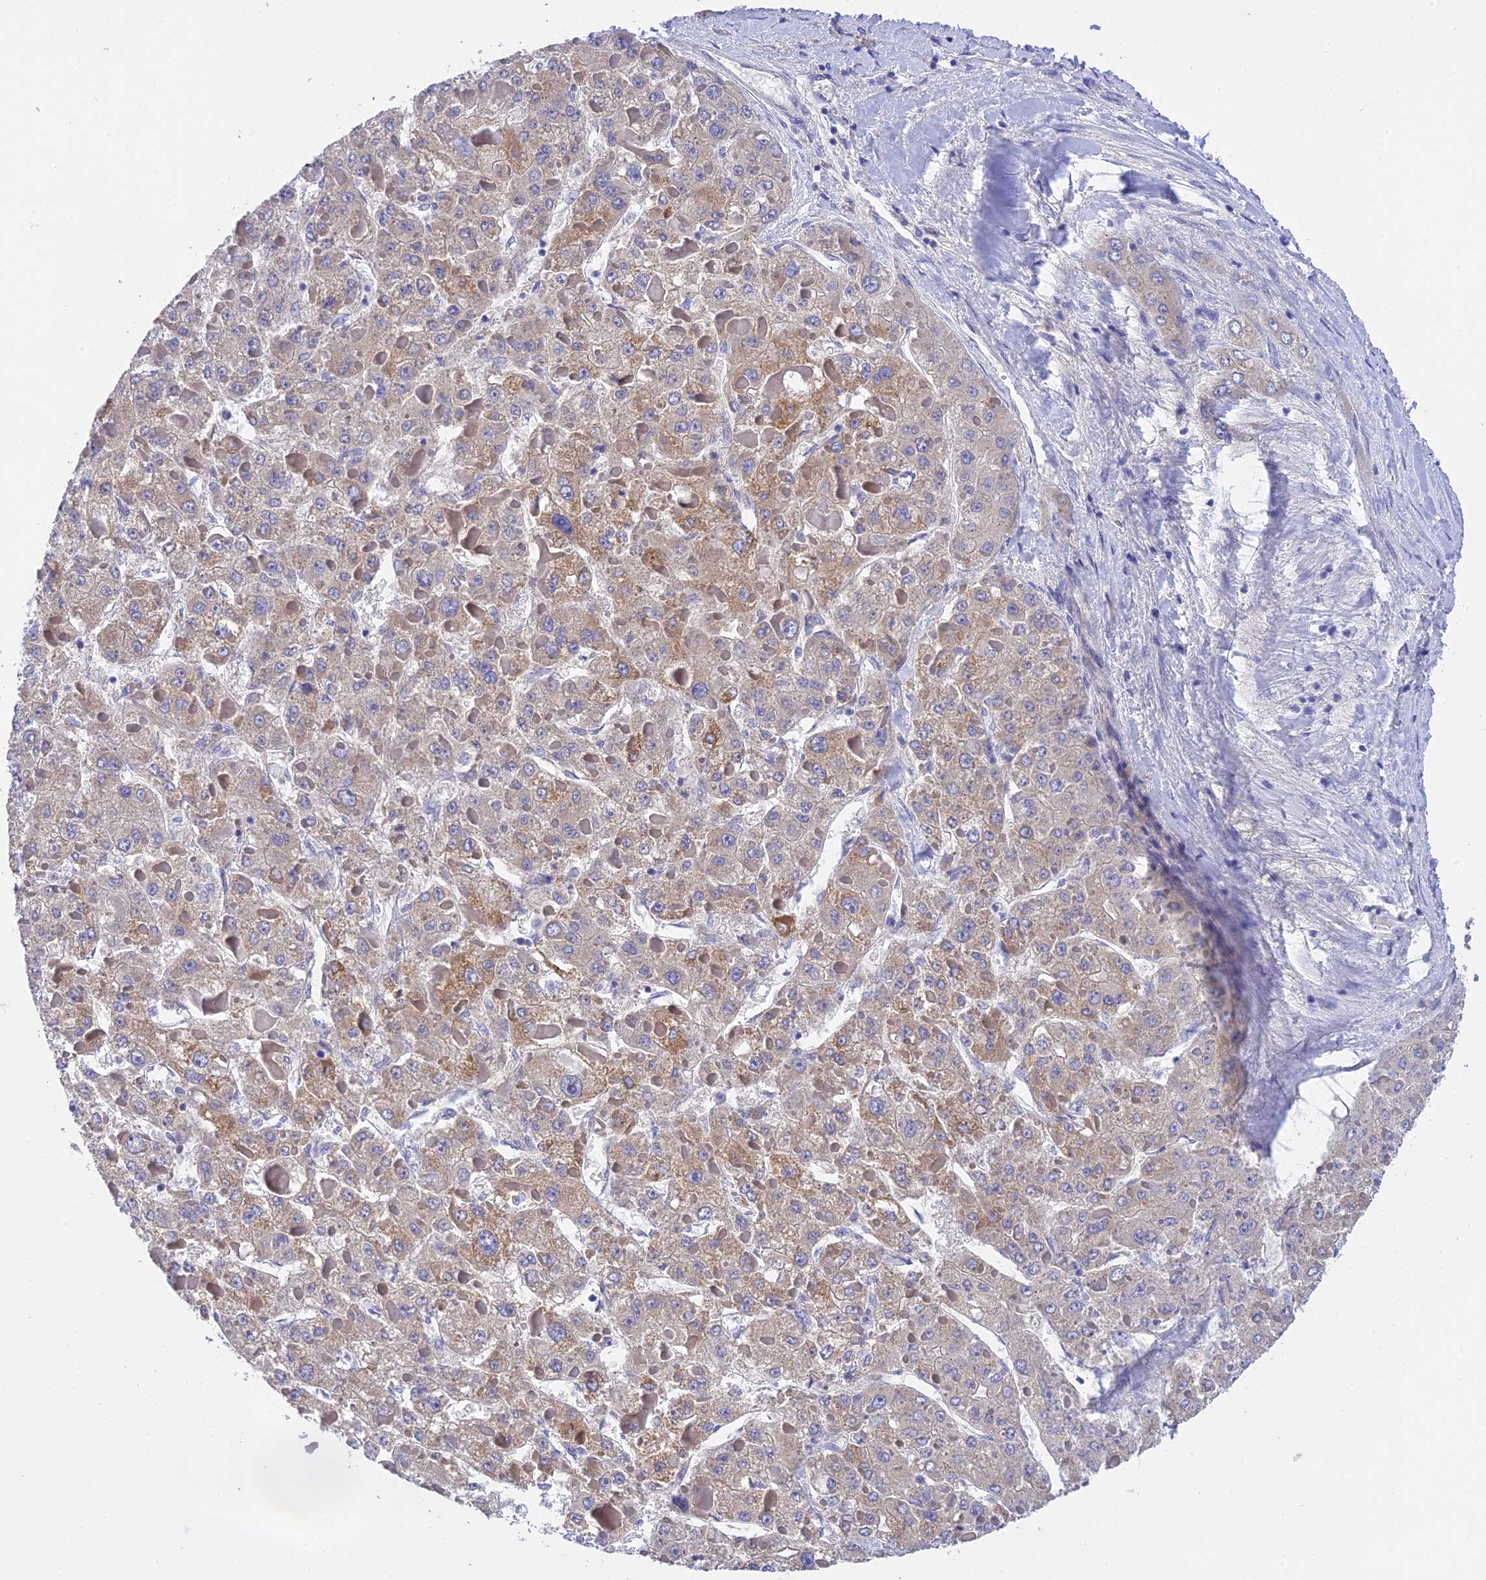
{"staining": {"intensity": "moderate", "quantity": "<25%", "location": "cytoplasmic/membranous"}, "tissue": "liver cancer", "cell_type": "Tumor cells", "image_type": "cancer", "snomed": [{"axis": "morphology", "description": "Carcinoma, Hepatocellular, NOS"}, {"axis": "topography", "description": "Liver"}], "caption": "Protein expression analysis of human liver cancer reveals moderate cytoplasmic/membranous staining in about <25% of tumor cells.", "gene": "MS4A5", "patient": {"sex": "female", "age": 73}}